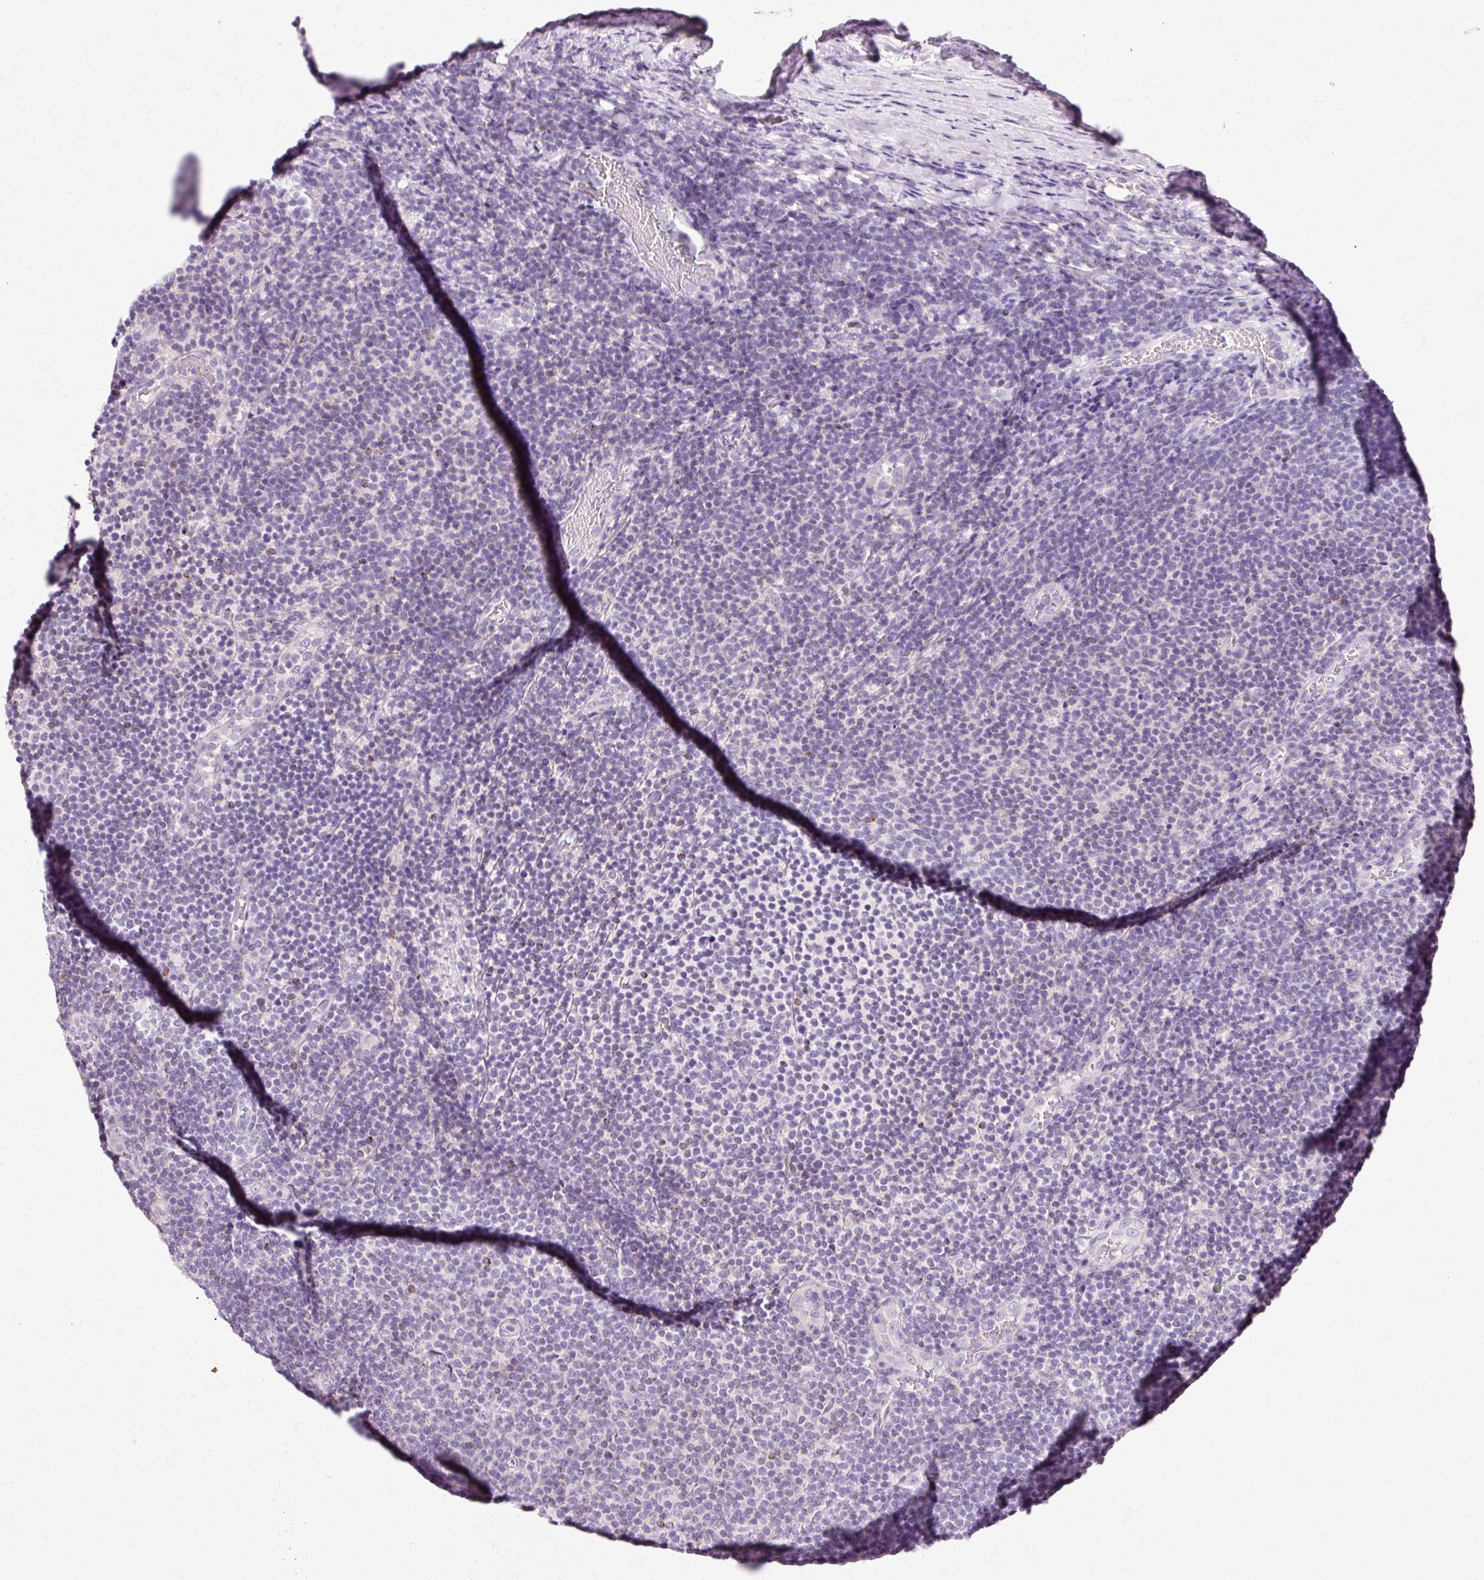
{"staining": {"intensity": "negative", "quantity": "none", "location": "none"}, "tissue": "lymphoma", "cell_type": "Tumor cells", "image_type": "cancer", "snomed": [{"axis": "morphology", "description": "Malignant lymphoma, non-Hodgkin's type, Low grade"}, {"axis": "topography", "description": "Lymph node"}], "caption": "The image shows no staining of tumor cells in malignant lymphoma, non-Hodgkin's type (low-grade). (DAB (3,3'-diaminobenzidine) immunohistochemistry (IHC), high magnification).", "gene": "VN1R2", "patient": {"sex": "male", "age": 66}}